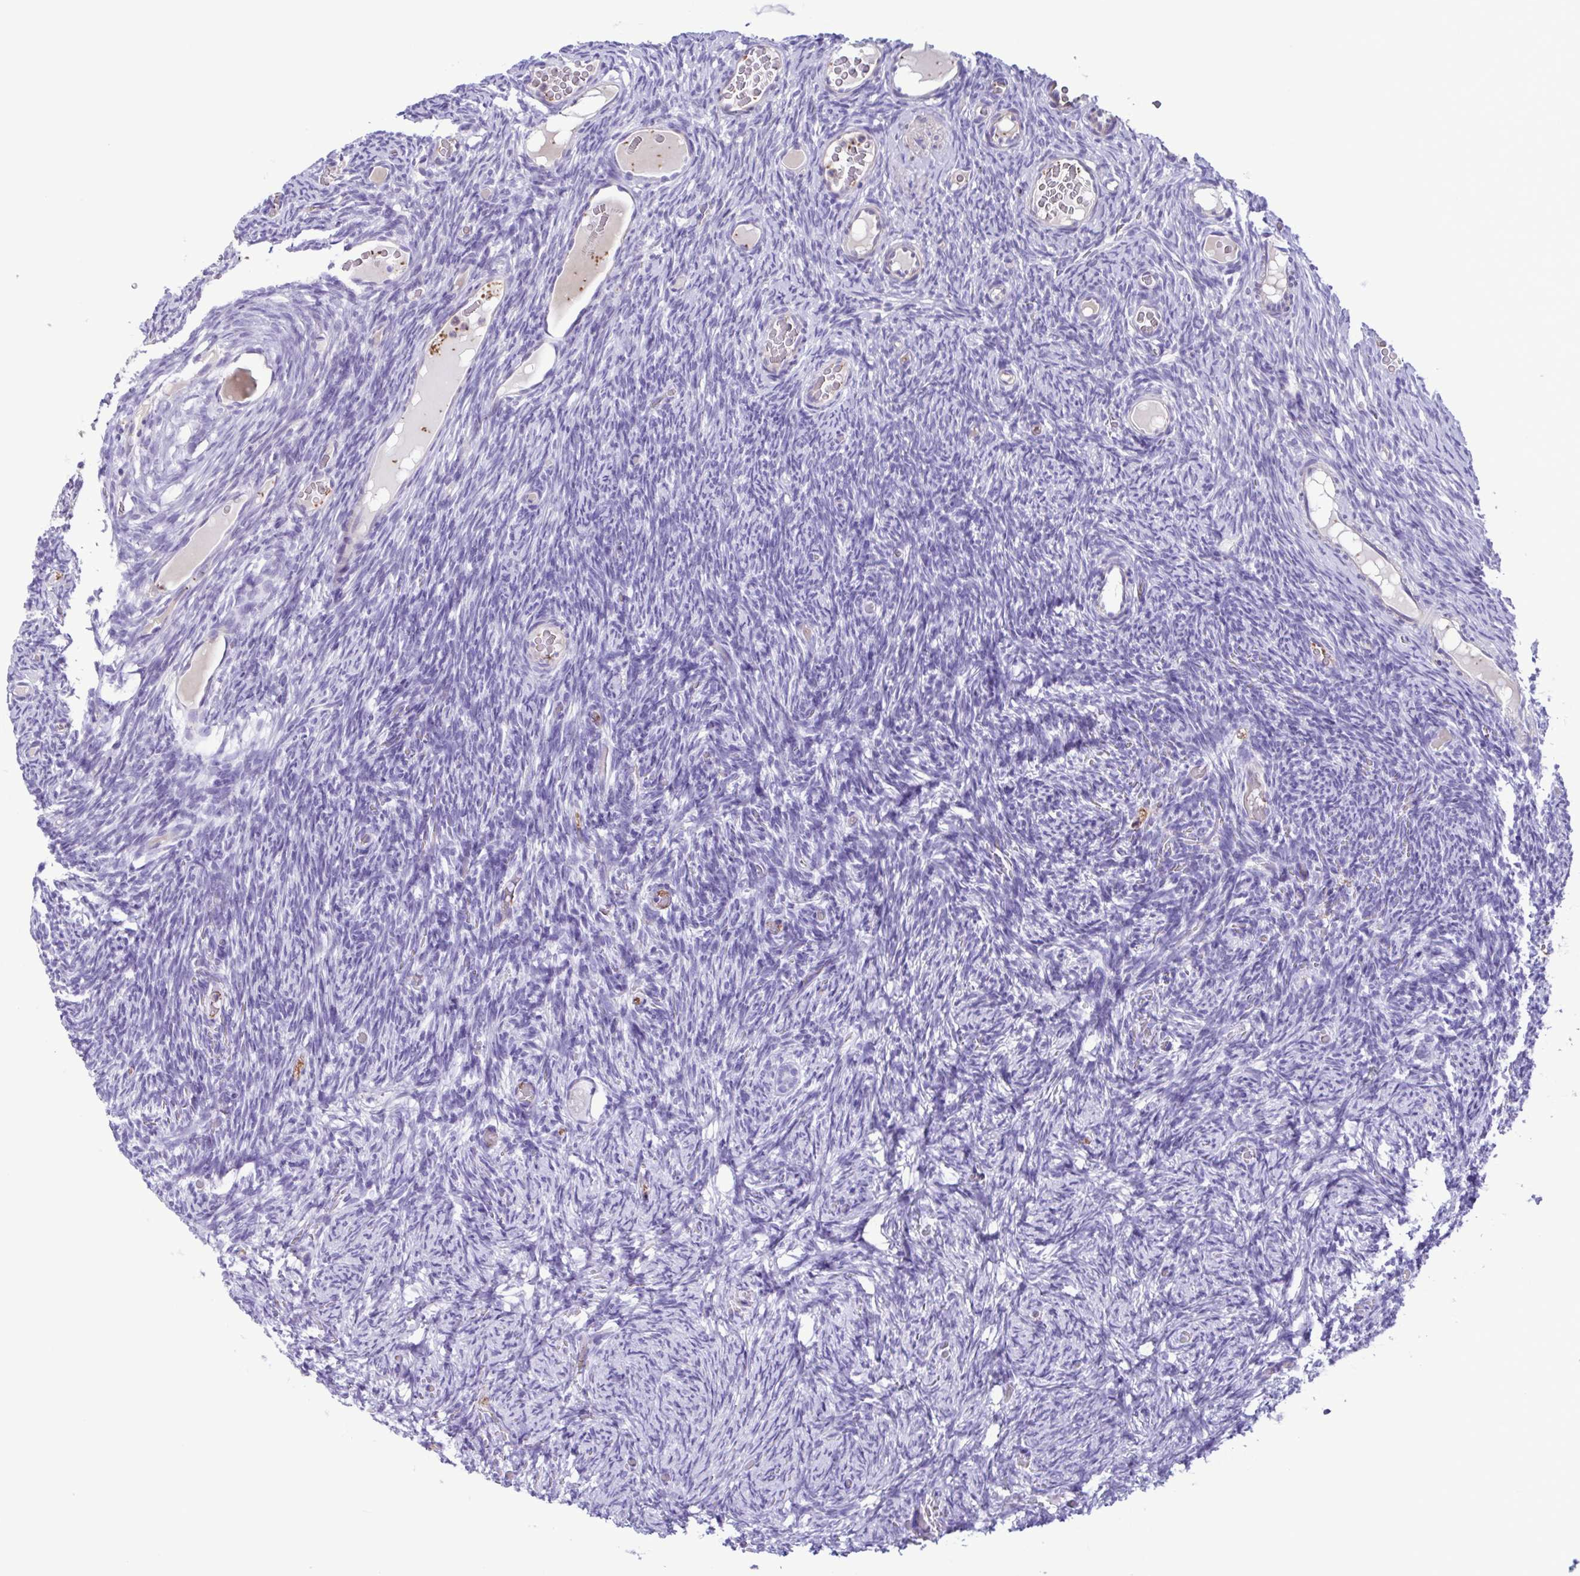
{"staining": {"intensity": "negative", "quantity": "none", "location": "none"}, "tissue": "ovary", "cell_type": "Follicle cells", "image_type": "normal", "snomed": [{"axis": "morphology", "description": "Normal tissue, NOS"}, {"axis": "topography", "description": "Ovary"}], "caption": "Immunohistochemical staining of benign ovary displays no significant staining in follicle cells. (DAB IHC, high magnification).", "gene": "CYP11B1", "patient": {"sex": "female", "age": 34}}